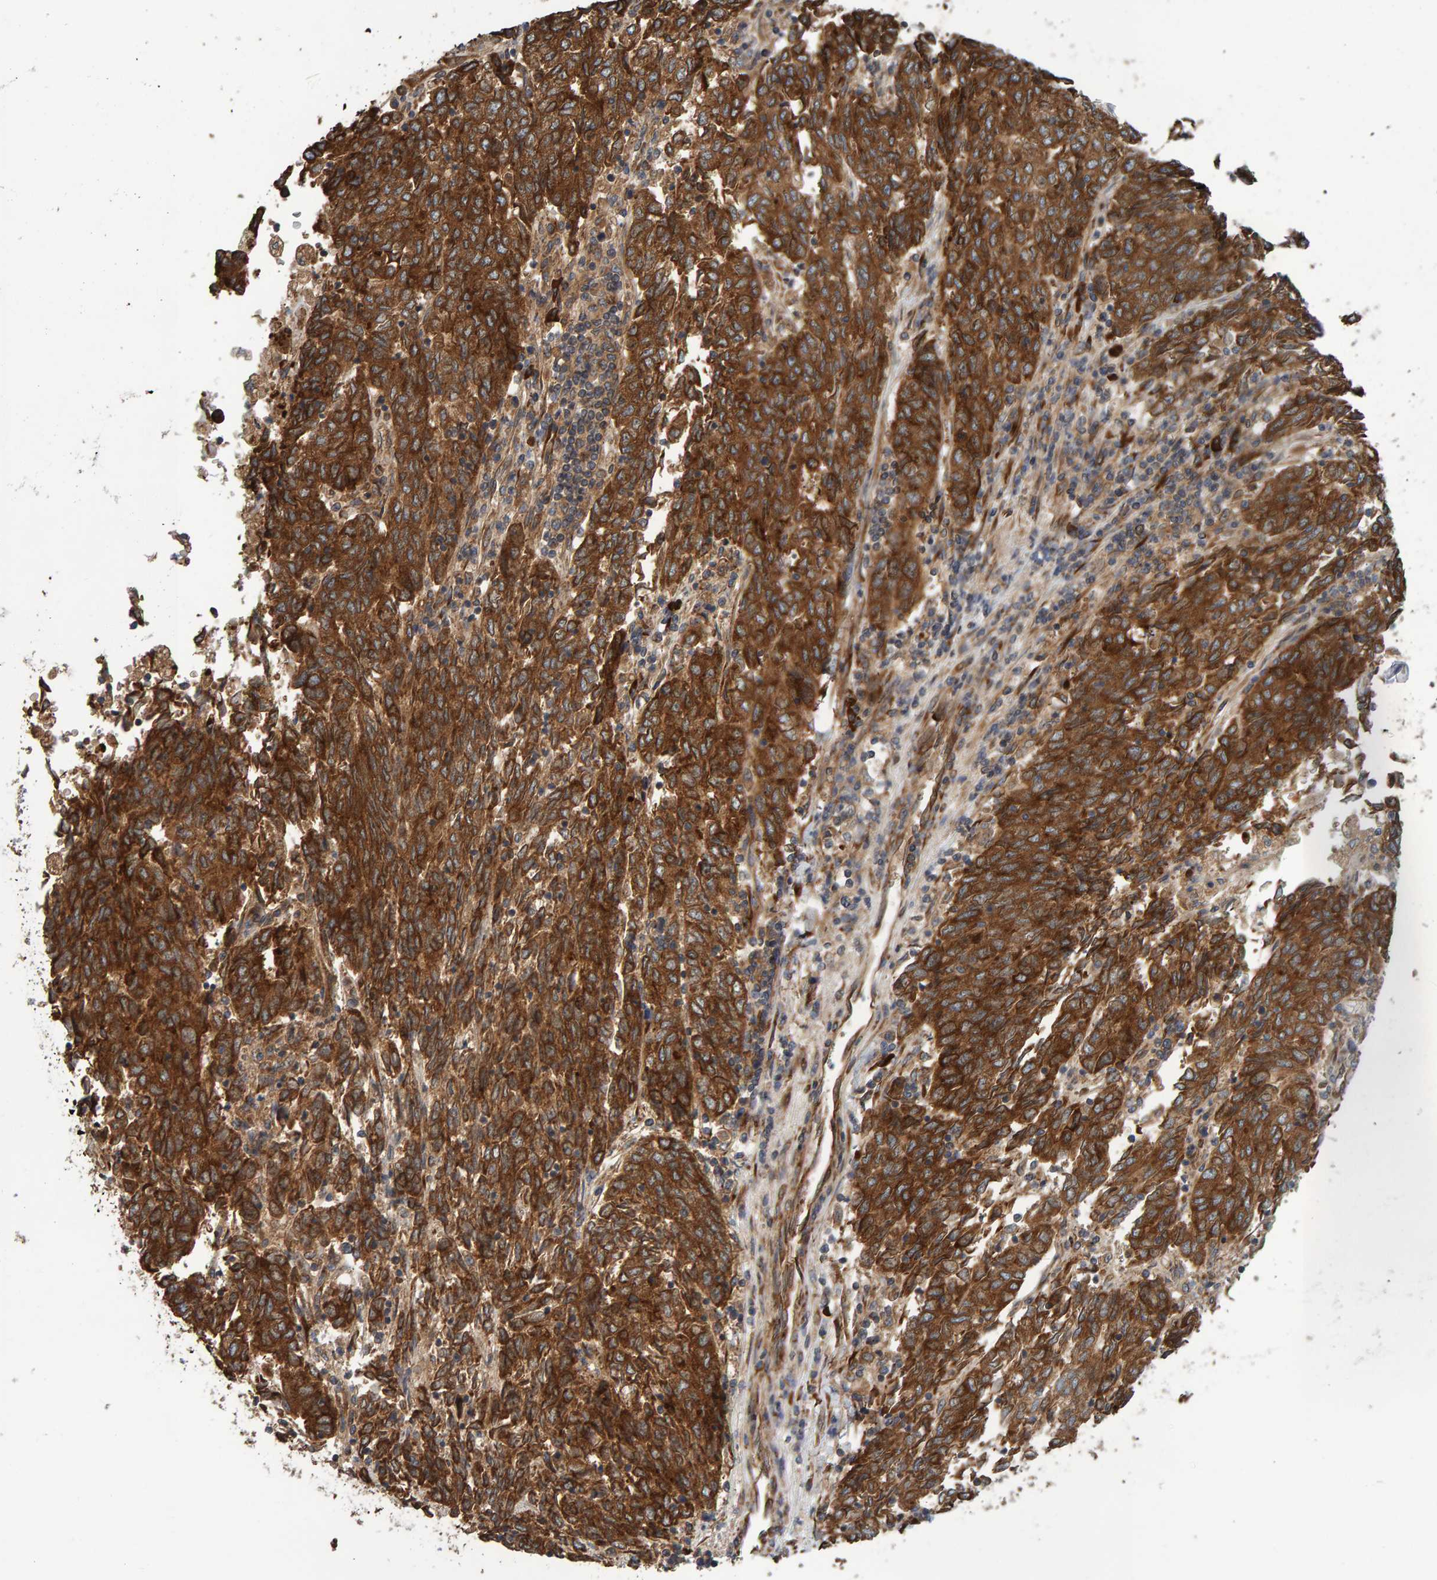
{"staining": {"intensity": "strong", "quantity": ">75%", "location": "cytoplasmic/membranous"}, "tissue": "endometrial cancer", "cell_type": "Tumor cells", "image_type": "cancer", "snomed": [{"axis": "morphology", "description": "Adenocarcinoma, NOS"}, {"axis": "topography", "description": "Endometrium"}], "caption": "Endometrial cancer (adenocarcinoma) tissue reveals strong cytoplasmic/membranous positivity in about >75% of tumor cells, visualized by immunohistochemistry.", "gene": "BAIAP2", "patient": {"sex": "female", "age": 80}}